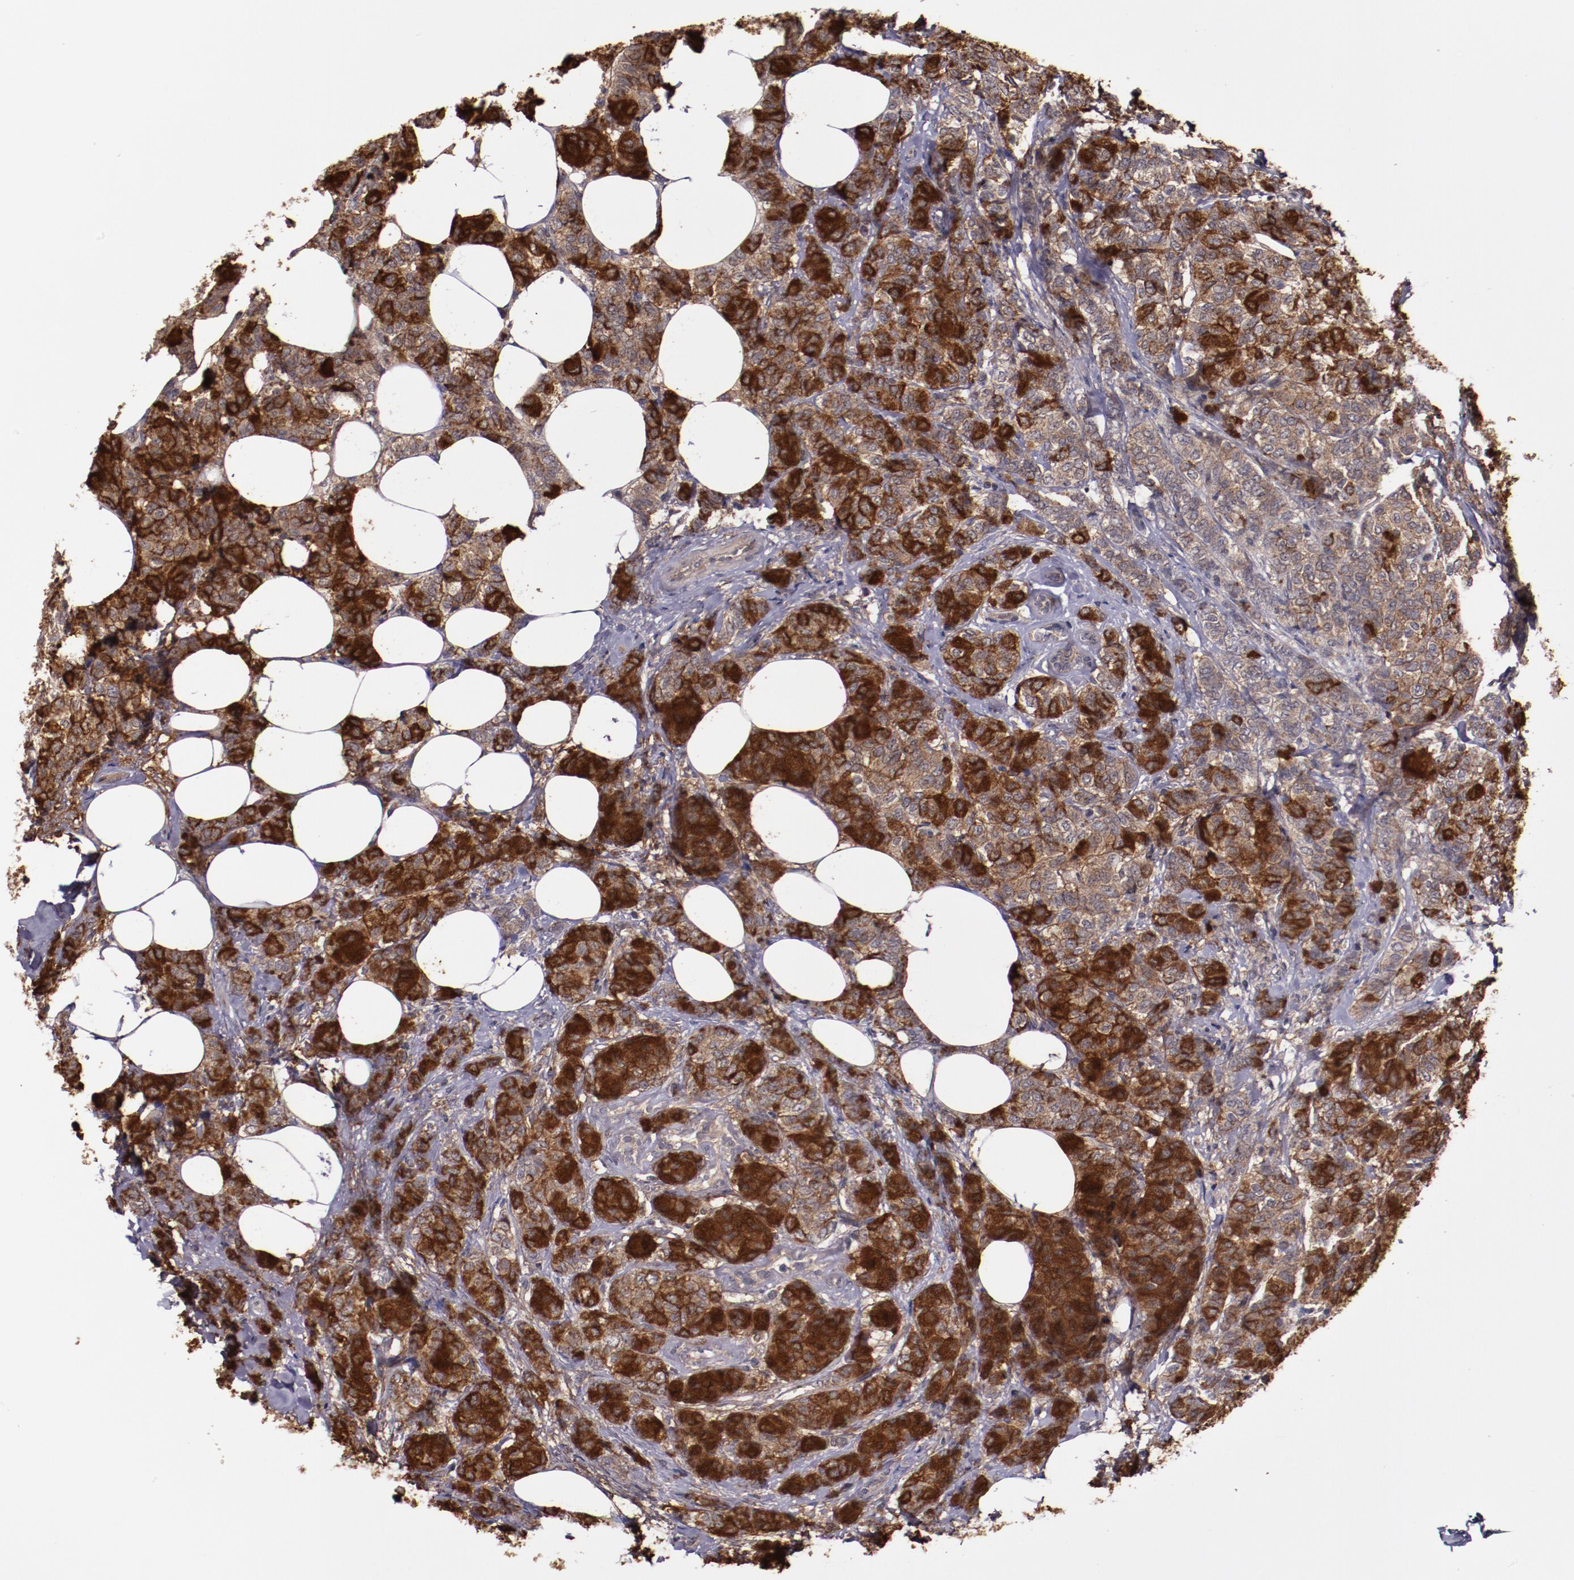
{"staining": {"intensity": "strong", "quantity": "25%-75%", "location": "cytoplasmic/membranous"}, "tissue": "breast cancer", "cell_type": "Tumor cells", "image_type": "cancer", "snomed": [{"axis": "morphology", "description": "Lobular carcinoma"}, {"axis": "topography", "description": "Breast"}], "caption": "This histopathology image exhibits immunohistochemistry staining of human breast lobular carcinoma, with high strong cytoplasmic/membranous positivity in approximately 25%-75% of tumor cells.", "gene": "FTSJ1", "patient": {"sex": "female", "age": 60}}